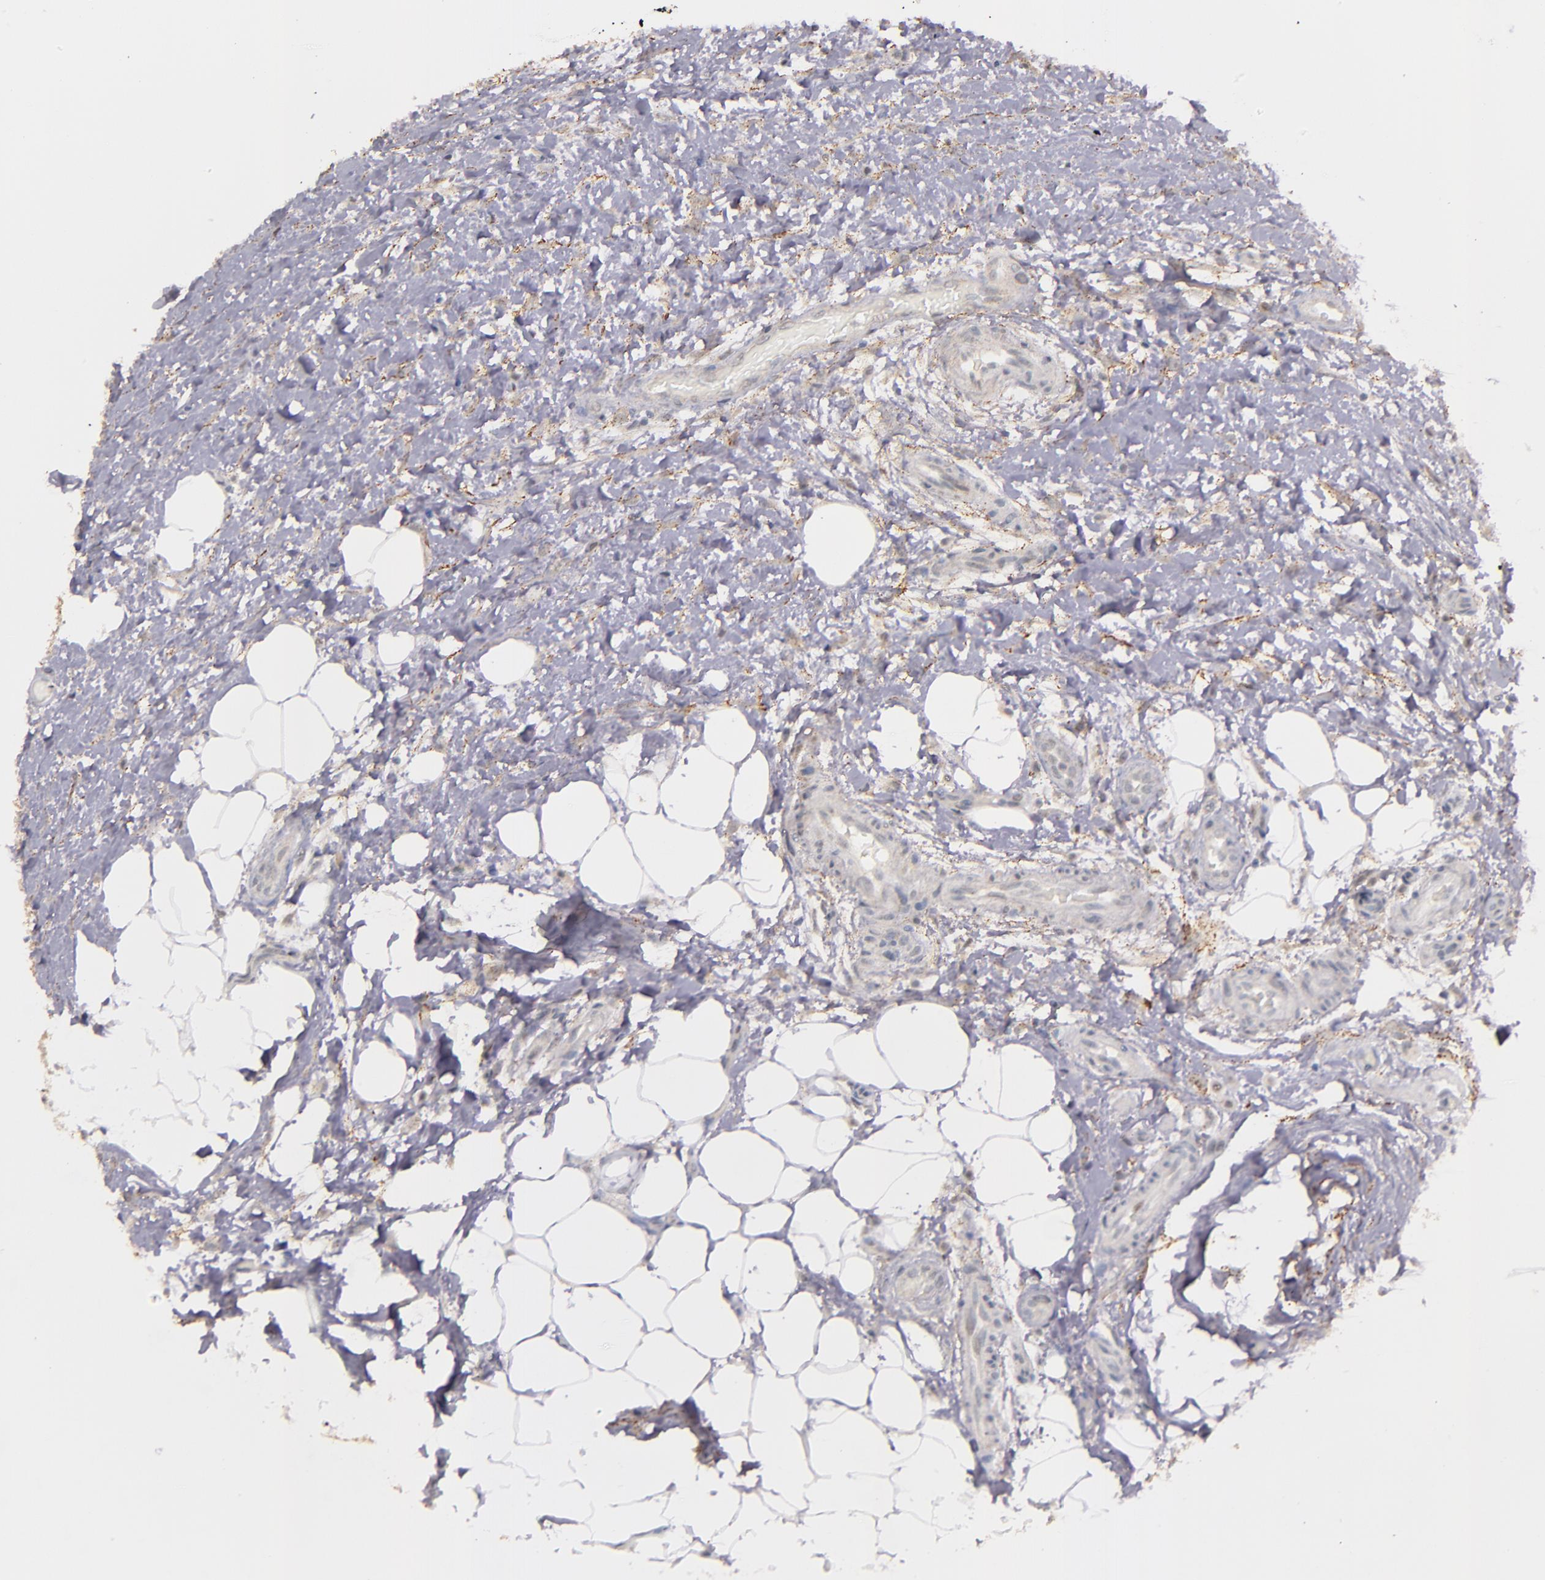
{"staining": {"intensity": "weak", "quantity": ">75%", "location": "cytoplasmic/membranous"}, "tissue": "lymphoma", "cell_type": "Tumor cells", "image_type": "cancer", "snomed": [{"axis": "morphology", "description": "Malignant lymphoma, non-Hodgkin's type, Low grade"}, {"axis": "topography", "description": "Lymph node"}], "caption": "Human lymphoma stained for a protein (brown) reveals weak cytoplasmic/membranous positive expression in about >75% of tumor cells.", "gene": "SYP", "patient": {"sex": "female", "age": 76}}